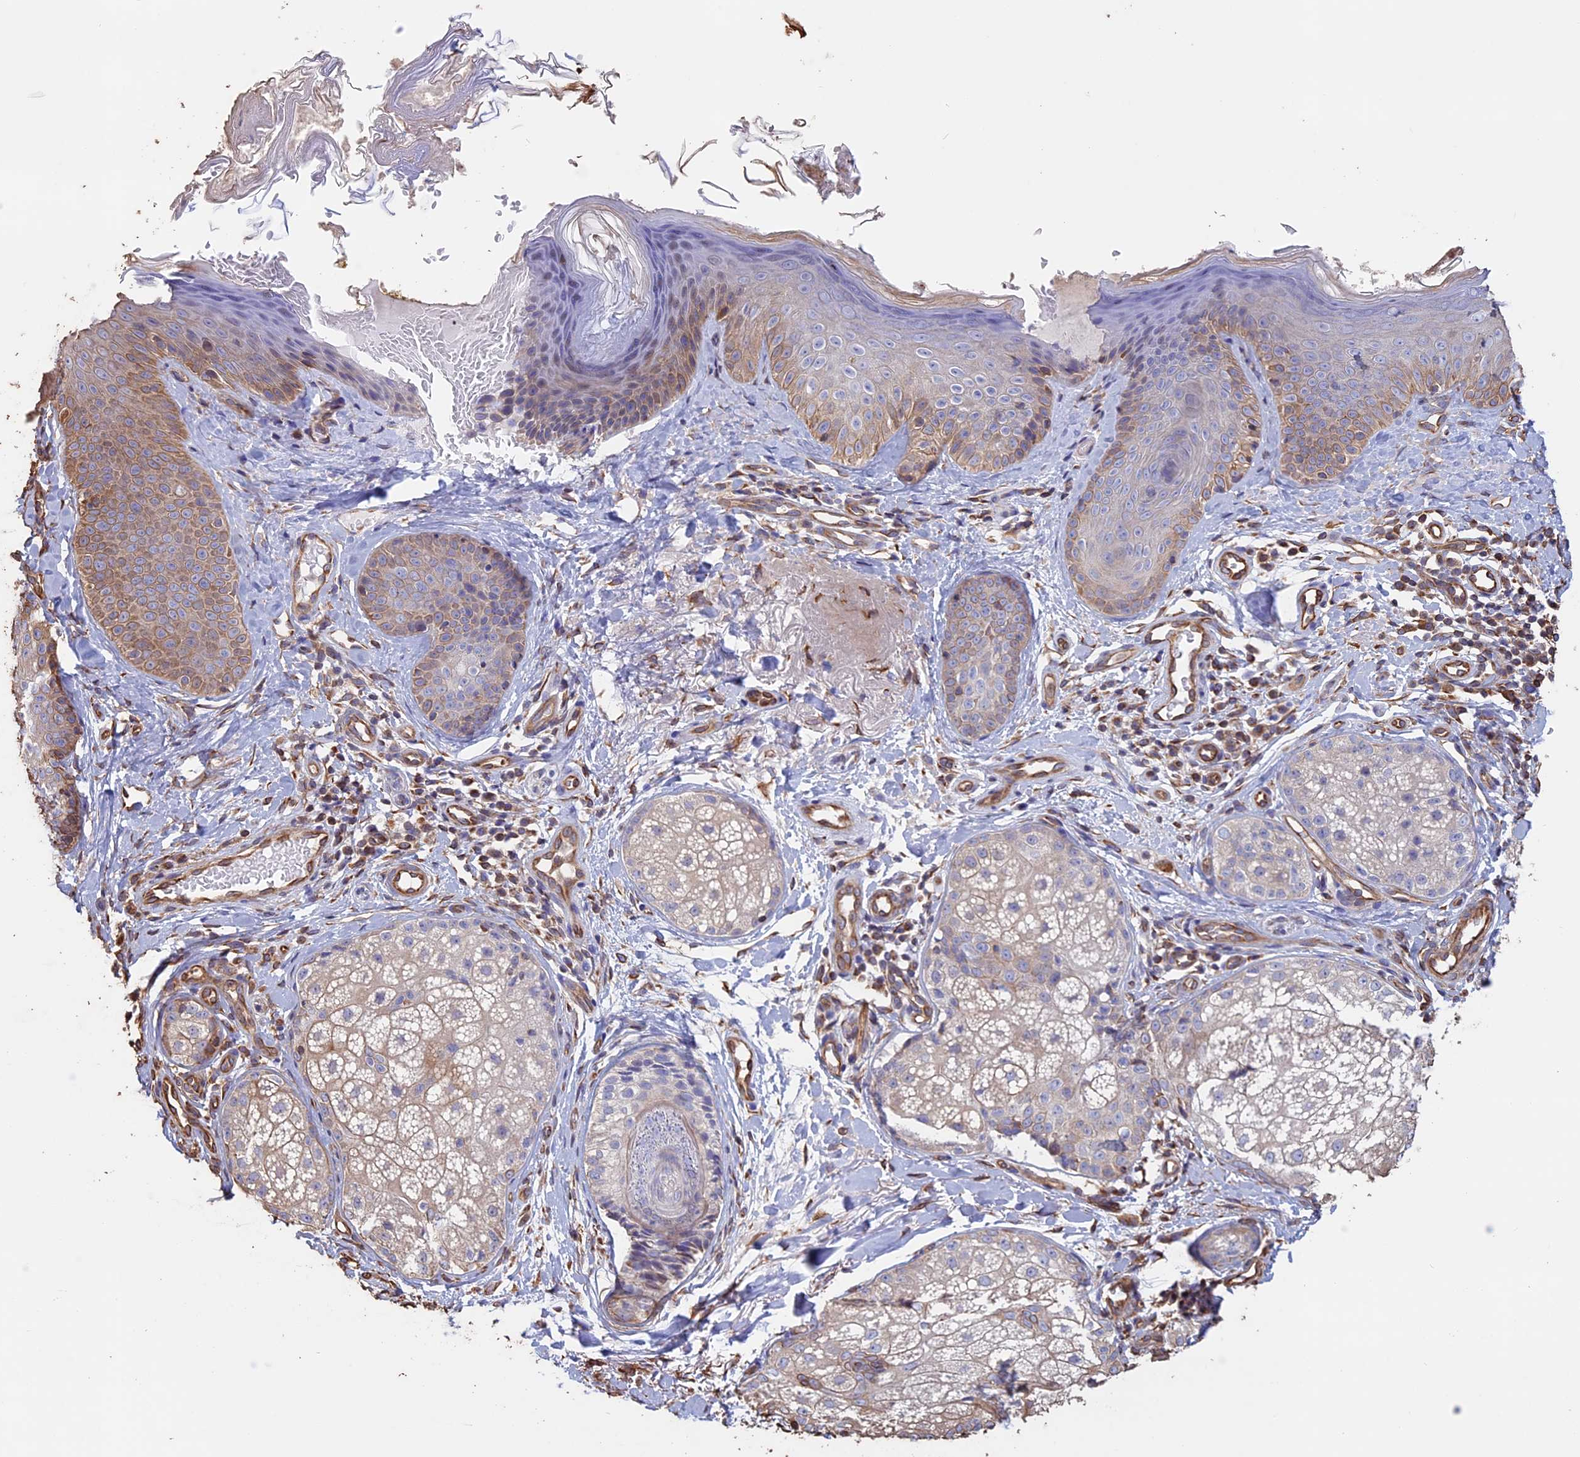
{"staining": {"intensity": "moderate", "quantity": ">75%", "location": "cytoplasmic/membranous"}, "tissue": "skin", "cell_type": "Fibroblasts", "image_type": "normal", "snomed": [{"axis": "morphology", "description": "Normal tissue, NOS"}, {"axis": "topography", "description": "Skin"}], "caption": "Brown immunohistochemical staining in benign human skin reveals moderate cytoplasmic/membranous staining in about >75% of fibroblasts.", "gene": "CCDC148", "patient": {"sex": "male", "age": 57}}